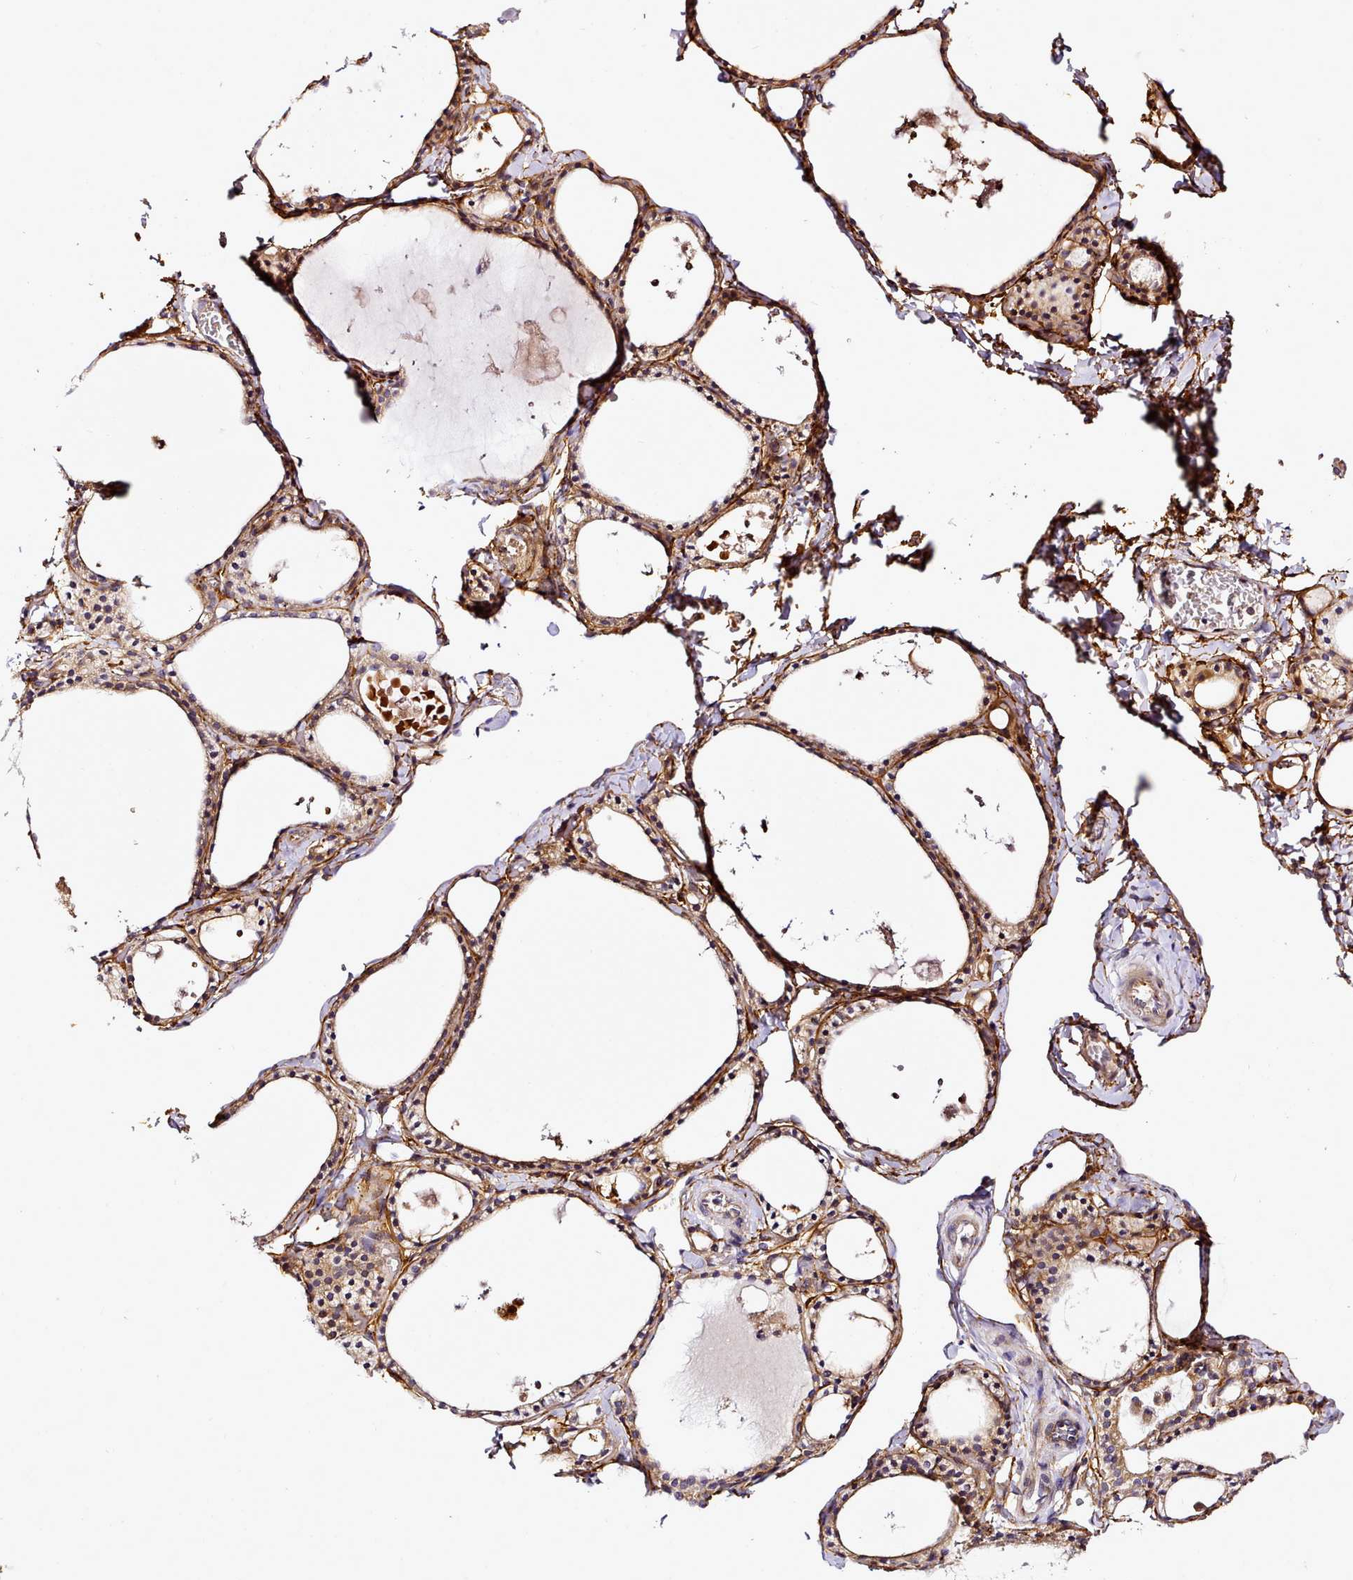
{"staining": {"intensity": "moderate", "quantity": ">75%", "location": "cytoplasmic/membranous"}, "tissue": "thyroid gland", "cell_type": "Glandular cells", "image_type": "normal", "snomed": [{"axis": "morphology", "description": "Normal tissue, NOS"}, {"axis": "topography", "description": "Thyroid gland"}], "caption": "Immunohistochemistry image of unremarkable thyroid gland: human thyroid gland stained using immunohistochemistry shows medium levels of moderate protein expression localized specifically in the cytoplasmic/membranous of glandular cells, appearing as a cytoplasmic/membranous brown color.", "gene": "NBPF10", "patient": {"sex": "male", "age": 56}}